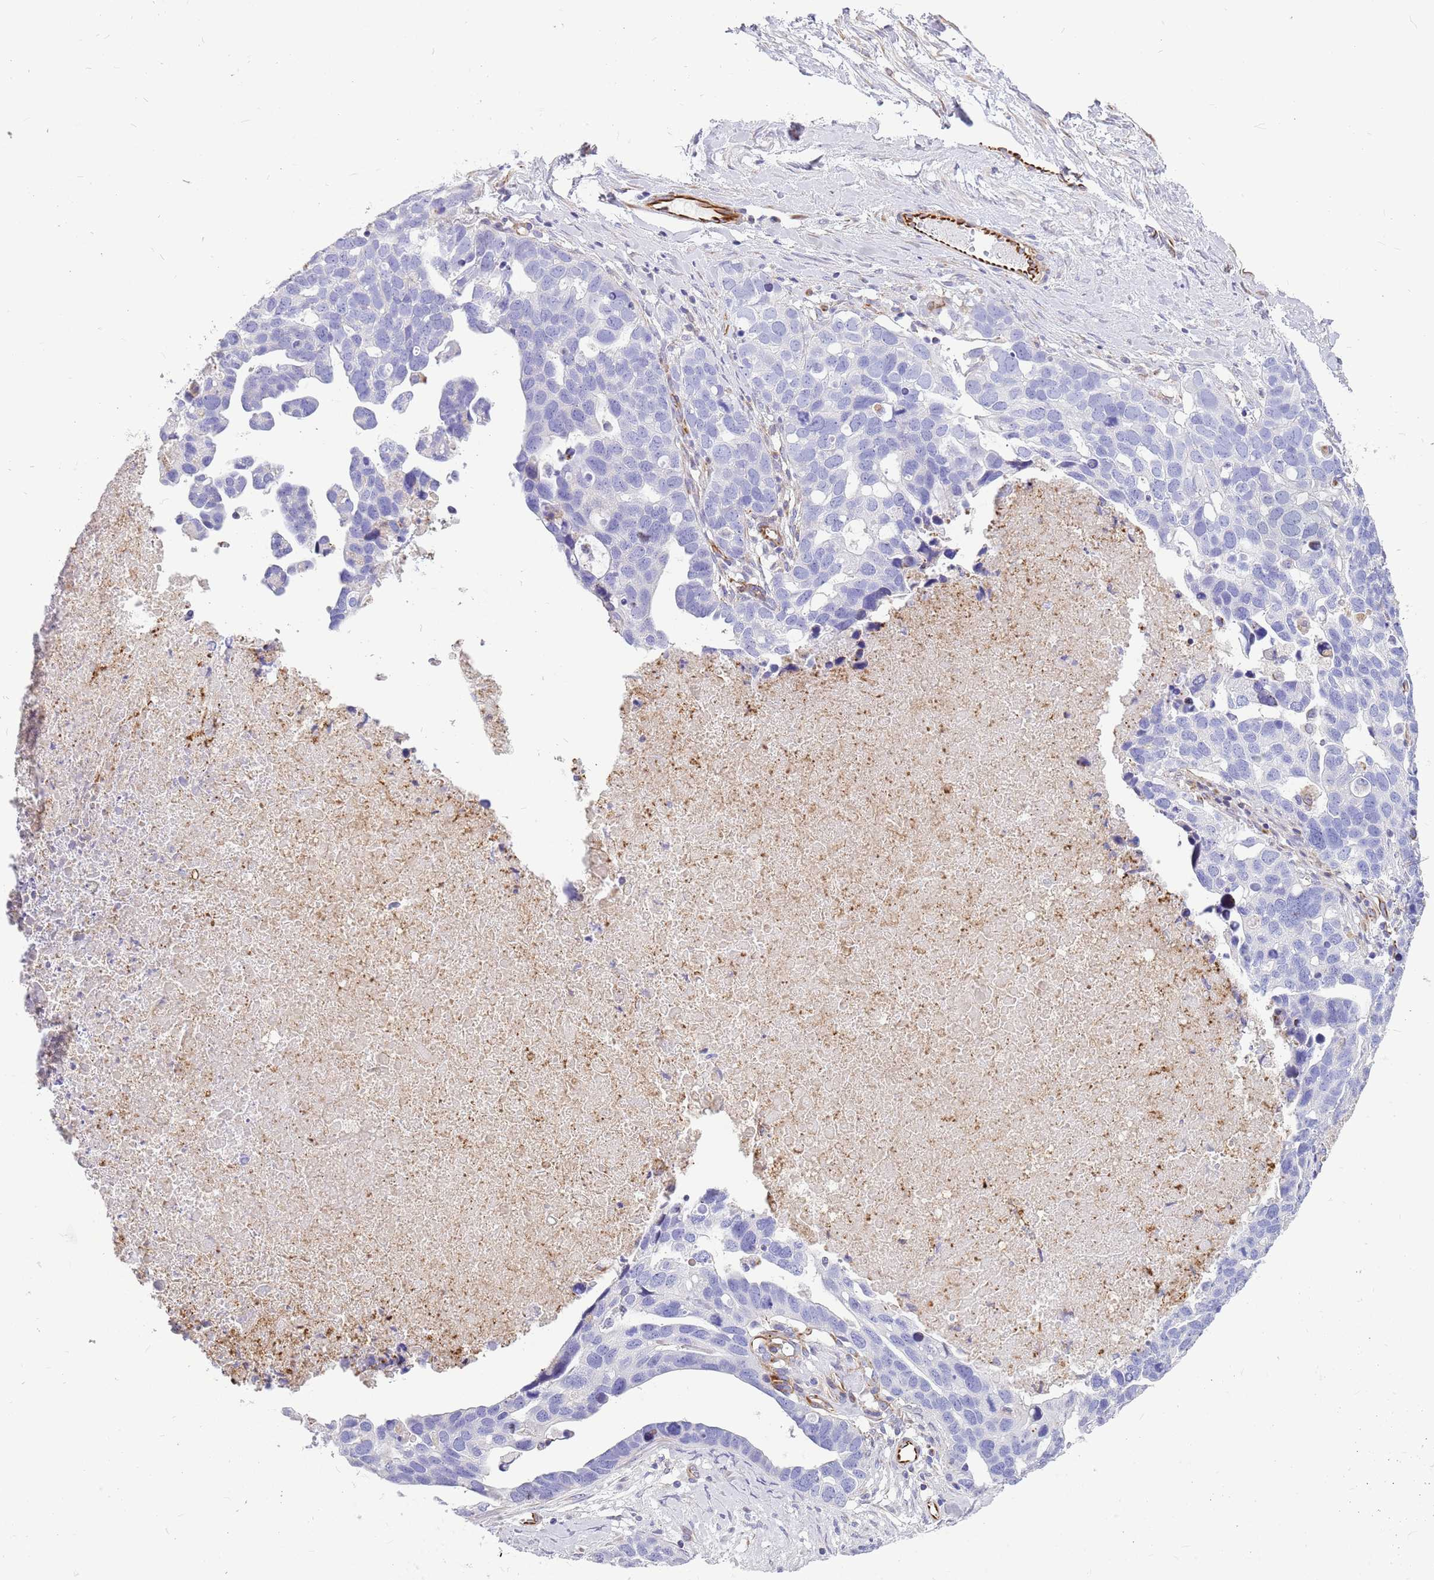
{"staining": {"intensity": "negative", "quantity": "none", "location": "none"}, "tissue": "ovarian cancer", "cell_type": "Tumor cells", "image_type": "cancer", "snomed": [{"axis": "morphology", "description": "Cystadenocarcinoma, serous, NOS"}, {"axis": "topography", "description": "Ovary"}], "caption": "An image of ovarian cancer (serous cystadenocarcinoma) stained for a protein reveals no brown staining in tumor cells.", "gene": "ZDHHC1", "patient": {"sex": "female", "age": 54}}